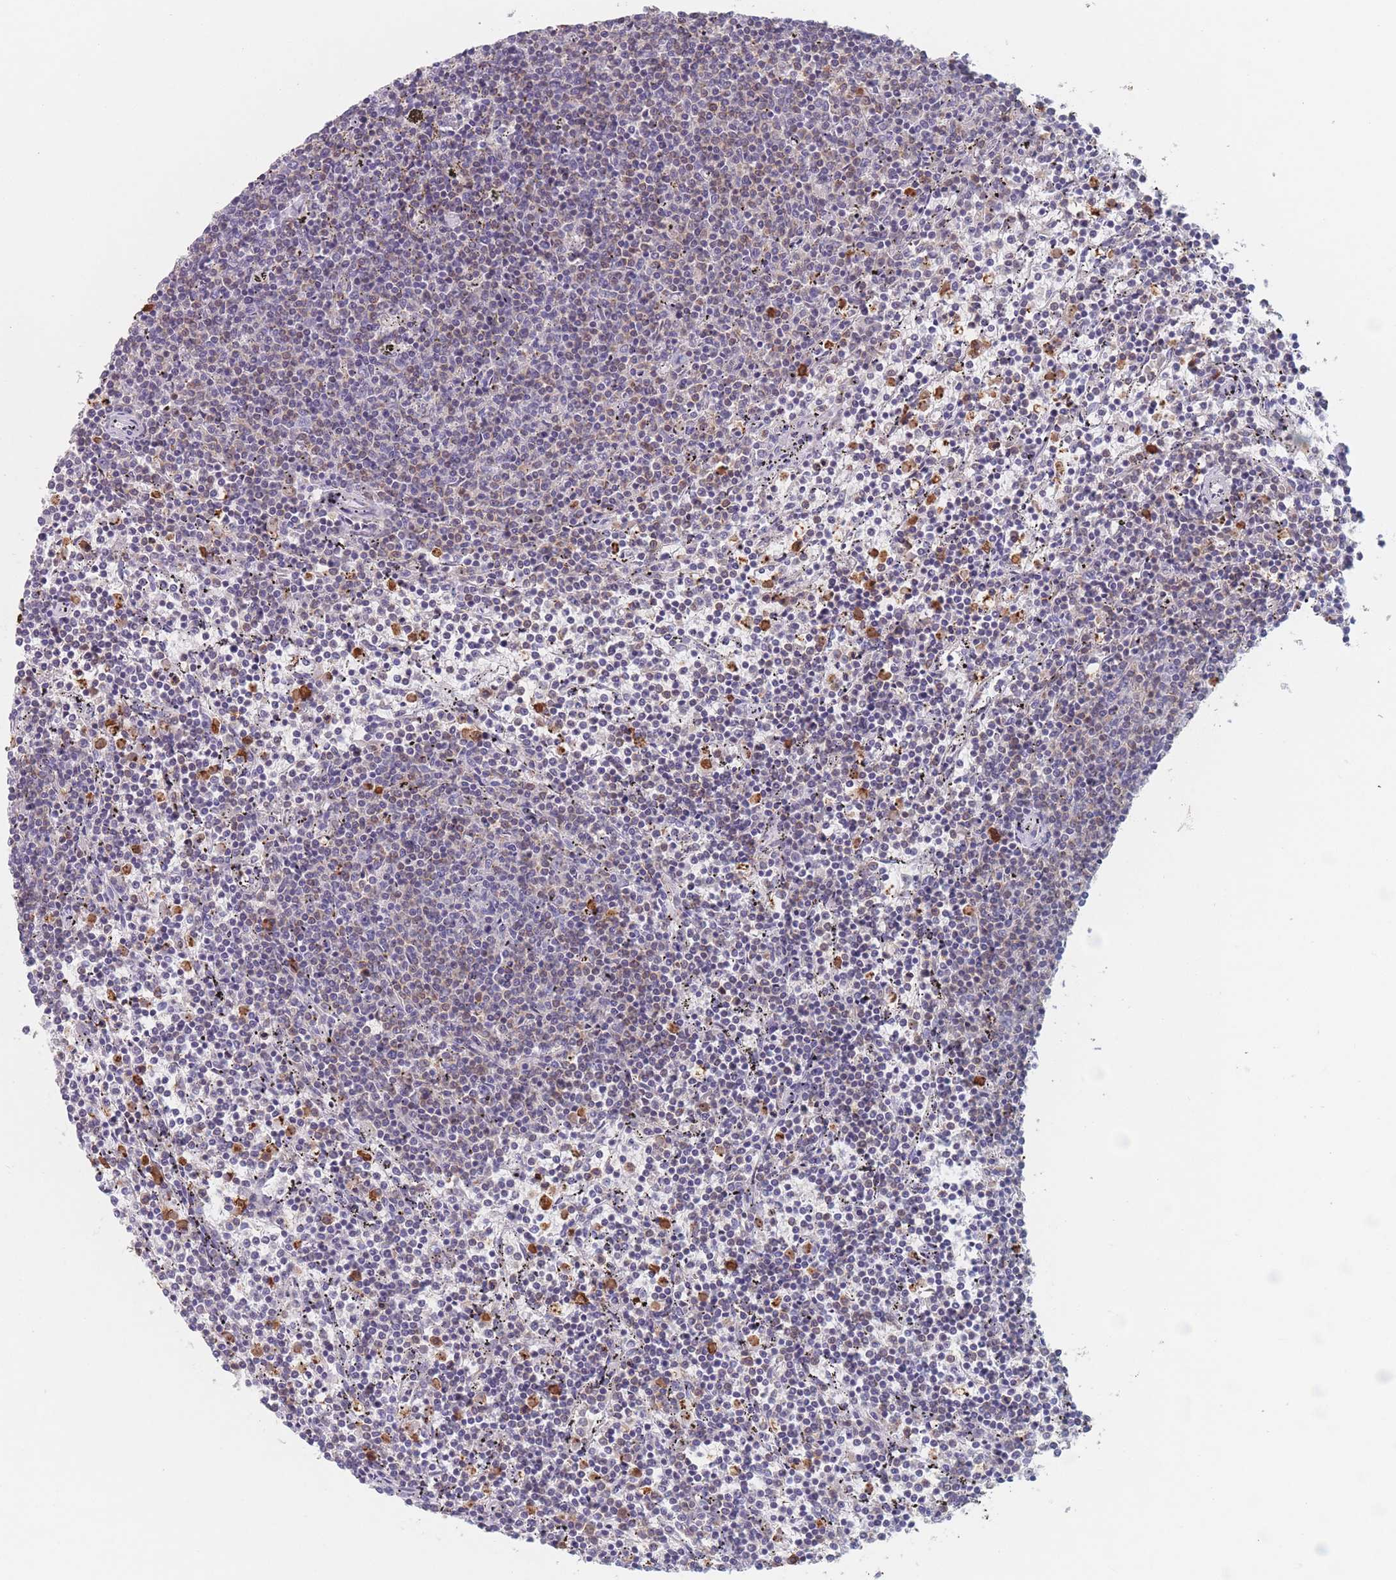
{"staining": {"intensity": "negative", "quantity": "none", "location": "none"}, "tissue": "lymphoma", "cell_type": "Tumor cells", "image_type": "cancer", "snomed": [{"axis": "morphology", "description": "Malignant lymphoma, non-Hodgkin's type, Low grade"}, {"axis": "topography", "description": "Spleen"}], "caption": "Immunohistochemical staining of lymphoma shows no significant positivity in tumor cells. (DAB (3,3'-diaminobenzidine) IHC with hematoxylin counter stain).", "gene": "ATP1A3", "patient": {"sex": "female", "age": 50}}